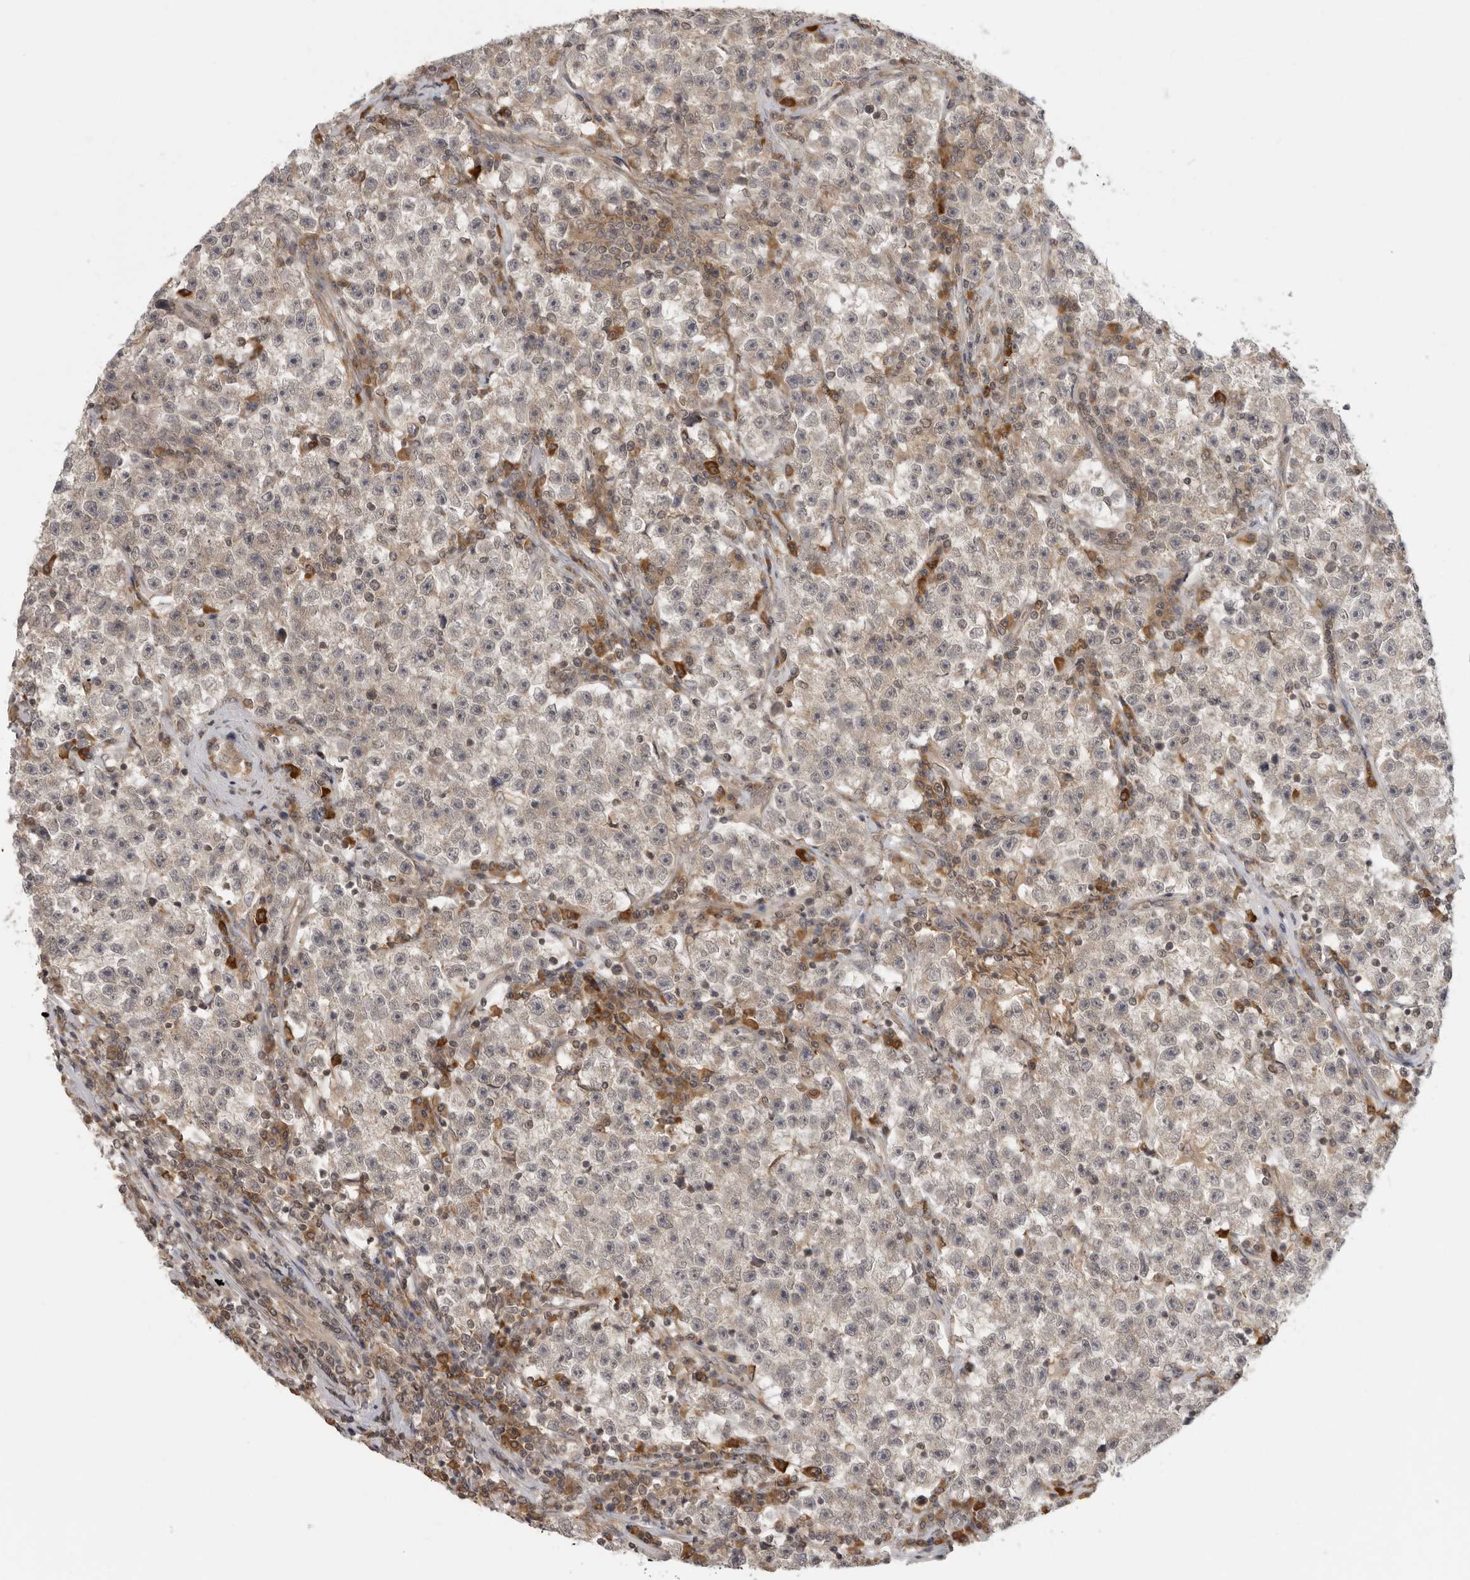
{"staining": {"intensity": "negative", "quantity": "none", "location": "none"}, "tissue": "testis cancer", "cell_type": "Tumor cells", "image_type": "cancer", "snomed": [{"axis": "morphology", "description": "Seminoma, NOS"}, {"axis": "topography", "description": "Testis"}], "caption": "Immunohistochemistry (IHC) of human testis cancer (seminoma) displays no expression in tumor cells.", "gene": "PRRC2A", "patient": {"sex": "male", "age": 22}}